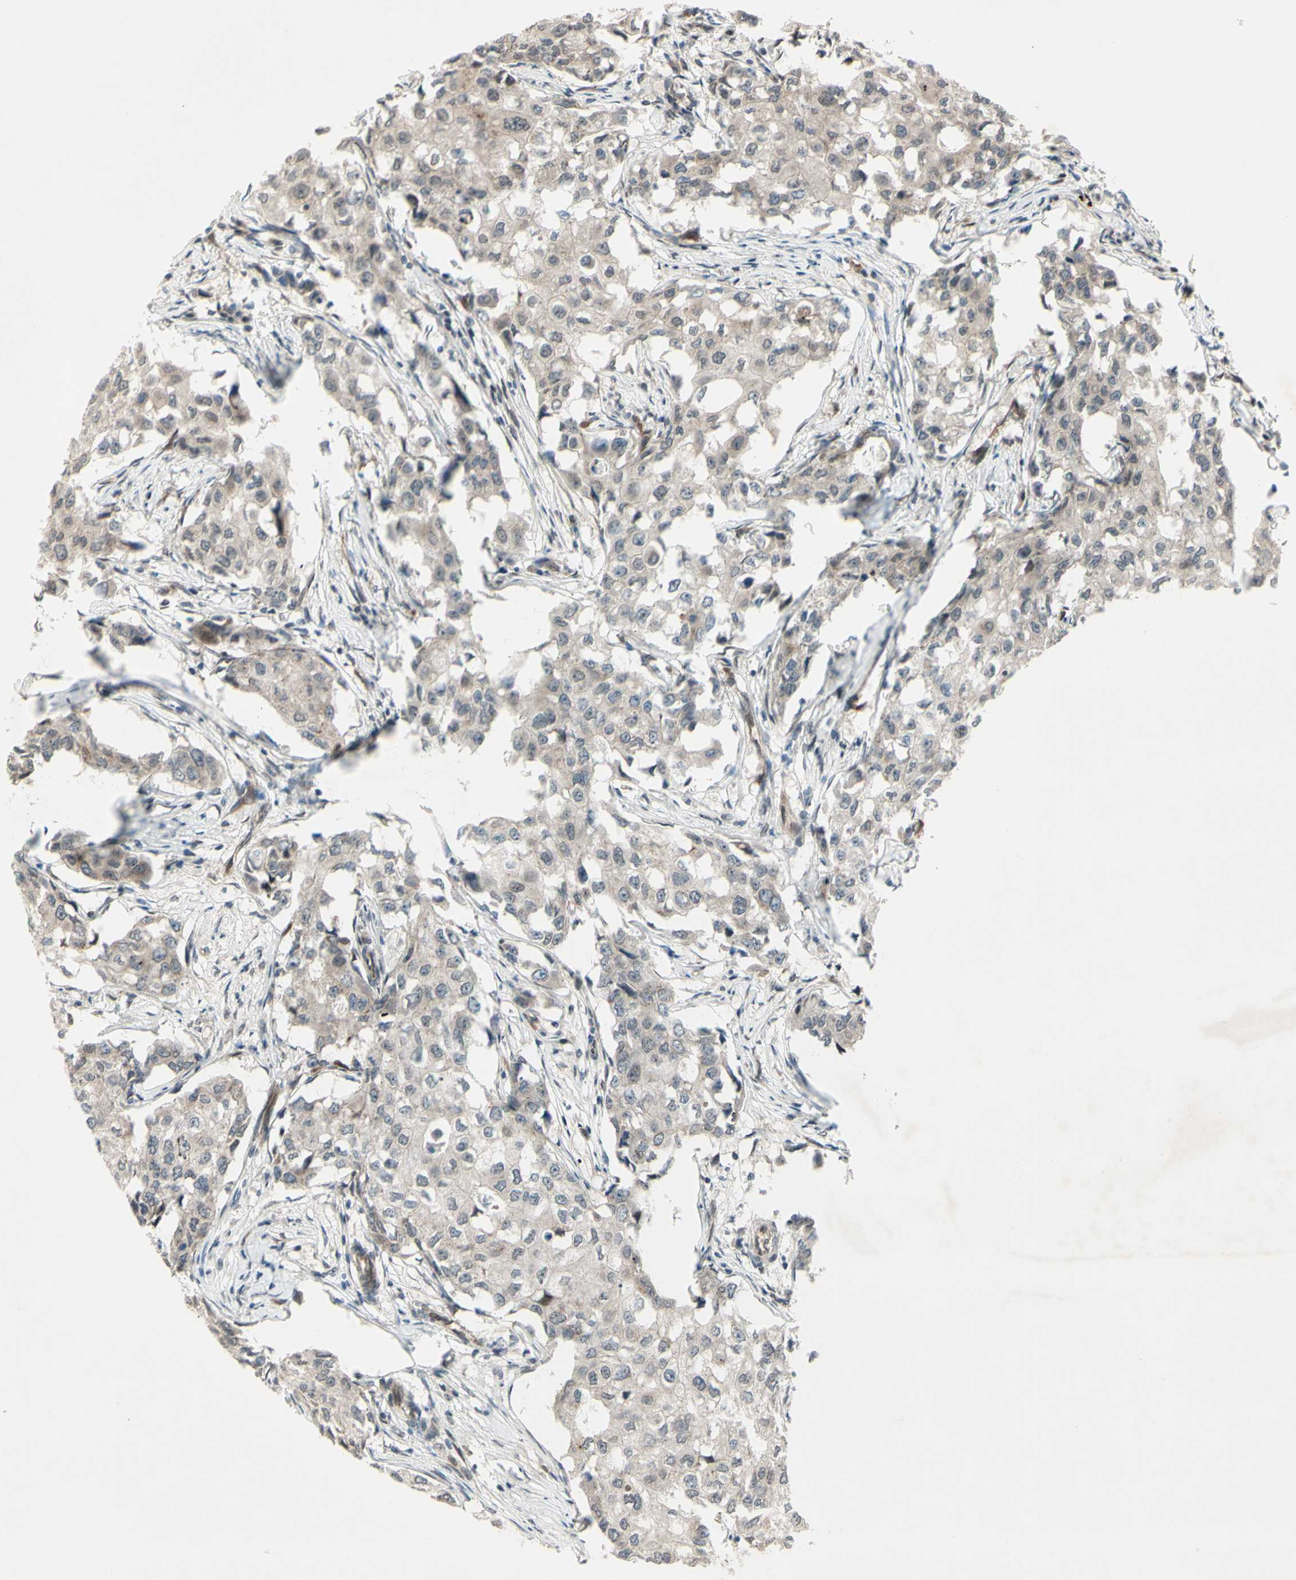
{"staining": {"intensity": "weak", "quantity": ">75%", "location": "cytoplasmic/membranous"}, "tissue": "breast cancer", "cell_type": "Tumor cells", "image_type": "cancer", "snomed": [{"axis": "morphology", "description": "Duct carcinoma"}, {"axis": "topography", "description": "Breast"}], "caption": "Breast intraductal carcinoma was stained to show a protein in brown. There is low levels of weak cytoplasmic/membranous expression in about >75% of tumor cells.", "gene": "MLF2", "patient": {"sex": "female", "age": 27}}